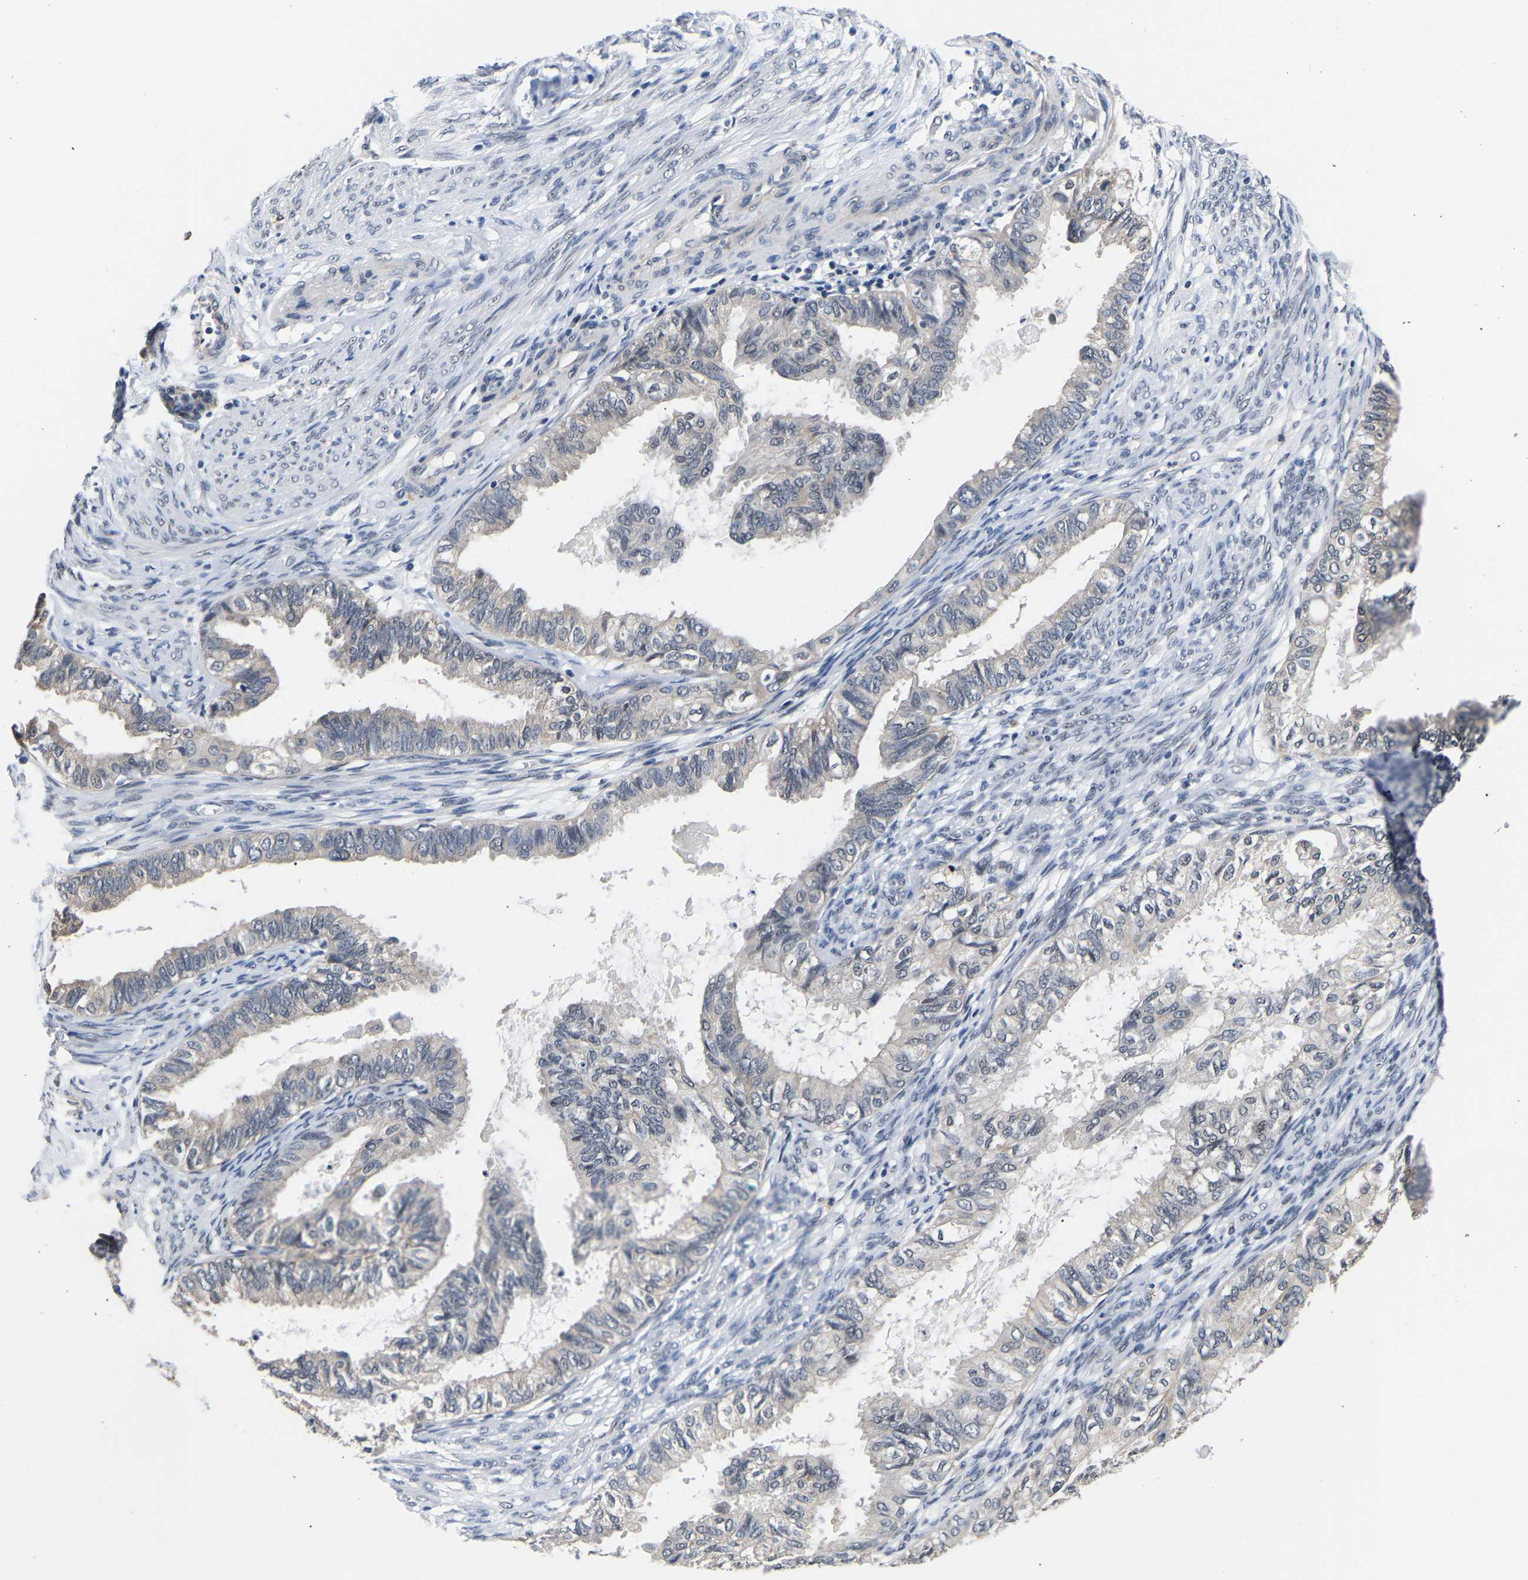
{"staining": {"intensity": "negative", "quantity": "none", "location": "none"}, "tissue": "cervical cancer", "cell_type": "Tumor cells", "image_type": "cancer", "snomed": [{"axis": "morphology", "description": "Normal tissue, NOS"}, {"axis": "morphology", "description": "Adenocarcinoma, NOS"}, {"axis": "topography", "description": "Cervix"}, {"axis": "topography", "description": "Endometrium"}], "caption": "A photomicrograph of human cervical cancer is negative for staining in tumor cells.", "gene": "METTL16", "patient": {"sex": "female", "age": 86}}